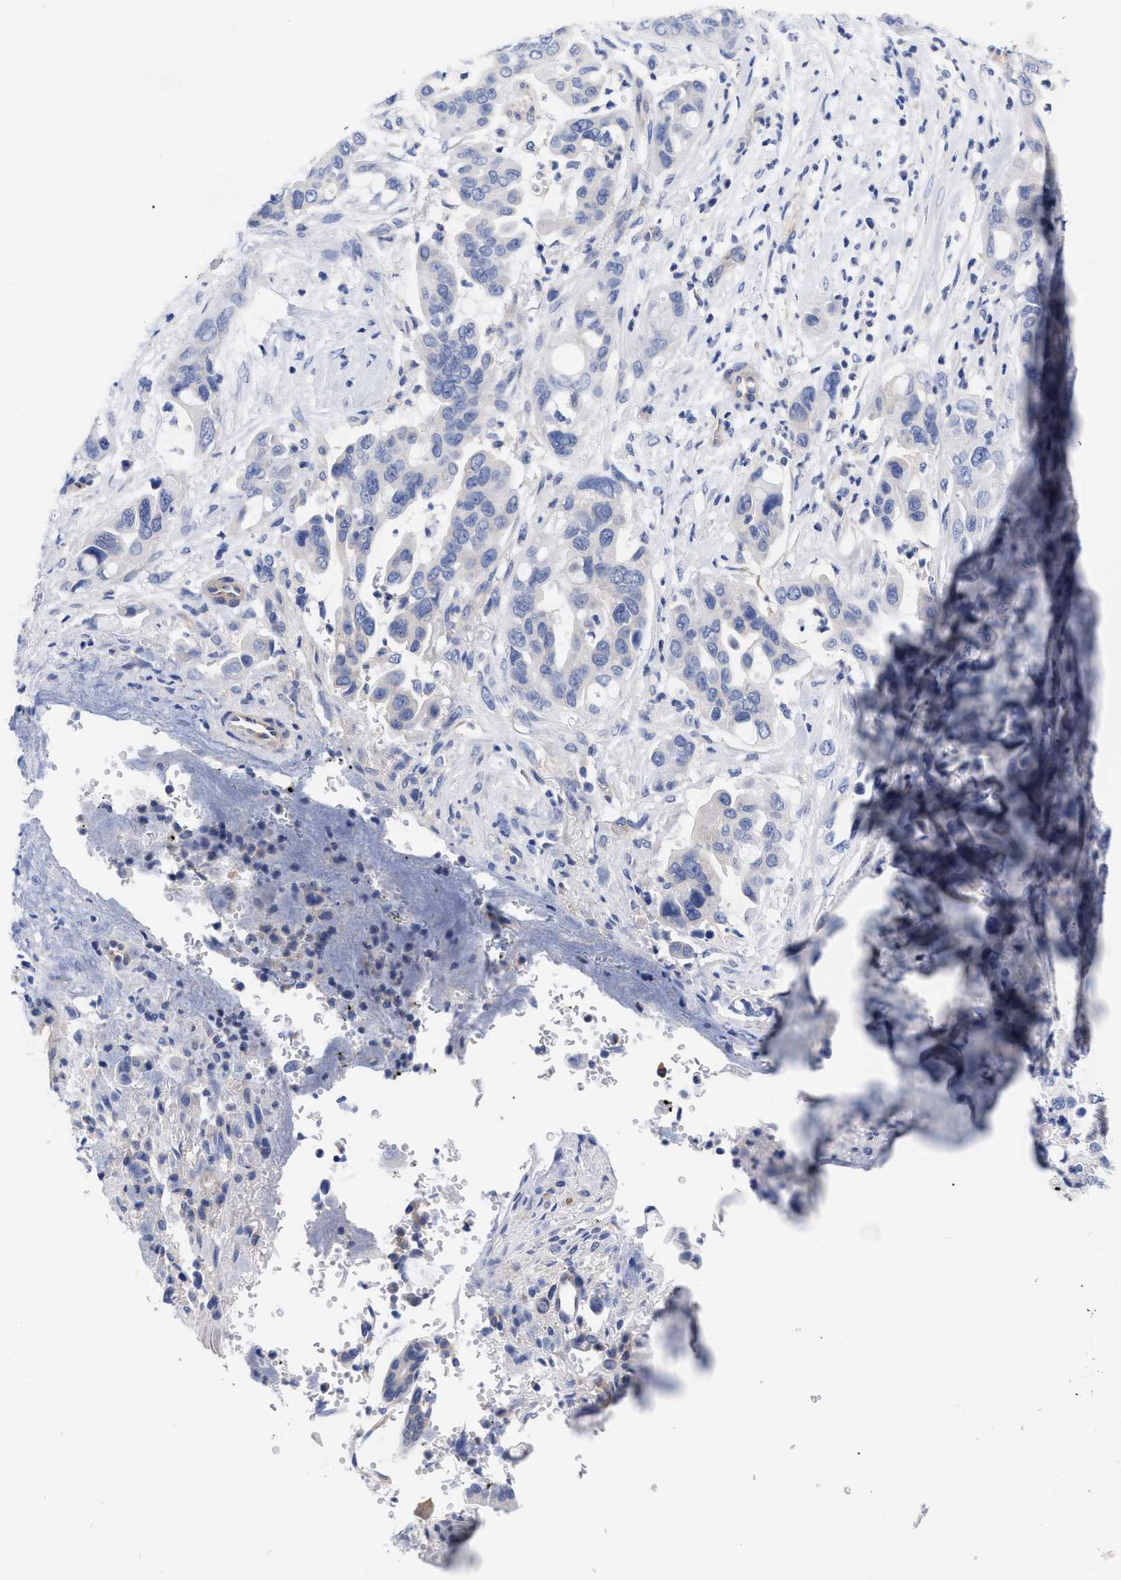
{"staining": {"intensity": "negative", "quantity": "none", "location": "none"}, "tissue": "pancreatic cancer", "cell_type": "Tumor cells", "image_type": "cancer", "snomed": [{"axis": "morphology", "description": "Adenocarcinoma, NOS"}, {"axis": "topography", "description": "Pancreas"}], "caption": "Immunohistochemistry image of adenocarcinoma (pancreatic) stained for a protein (brown), which demonstrates no expression in tumor cells. (Brightfield microscopy of DAB immunohistochemistry (IHC) at high magnification).", "gene": "IRAG2", "patient": {"sex": "female", "age": 70}}